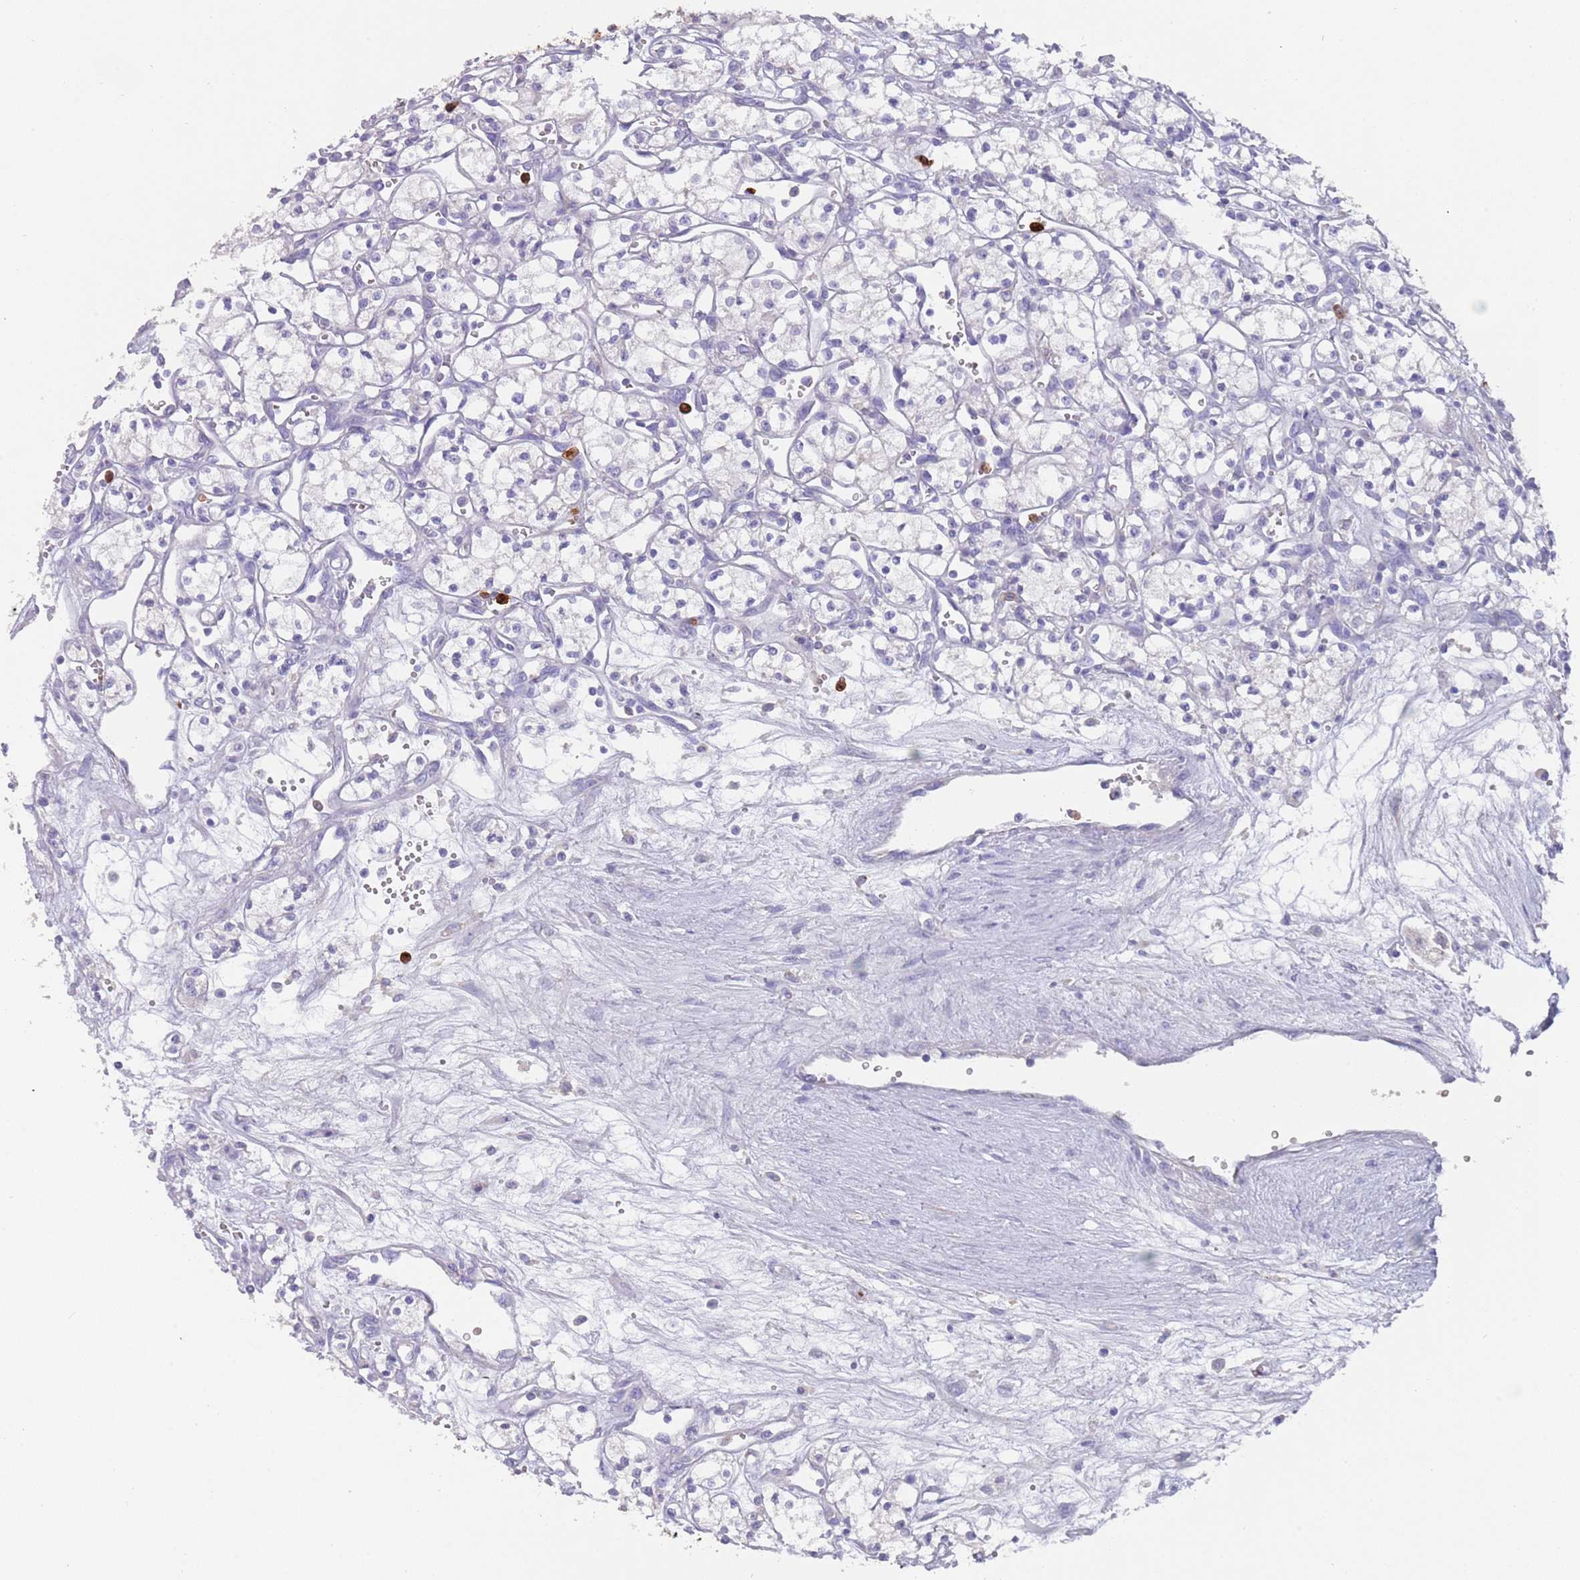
{"staining": {"intensity": "negative", "quantity": "none", "location": "none"}, "tissue": "renal cancer", "cell_type": "Tumor cells", "image_type": "cancer", "snomed": [{"axis": "morphology", "description": "Adenocarcinoma, NOS"}, {"axis": "topography", "description": "Kidney"}], "caption": "IHC of human renal cancer demonstrates no positivity in tumor cells.", "gene": "TMEM251", "patient": {"sex": "male", "age": 59}}